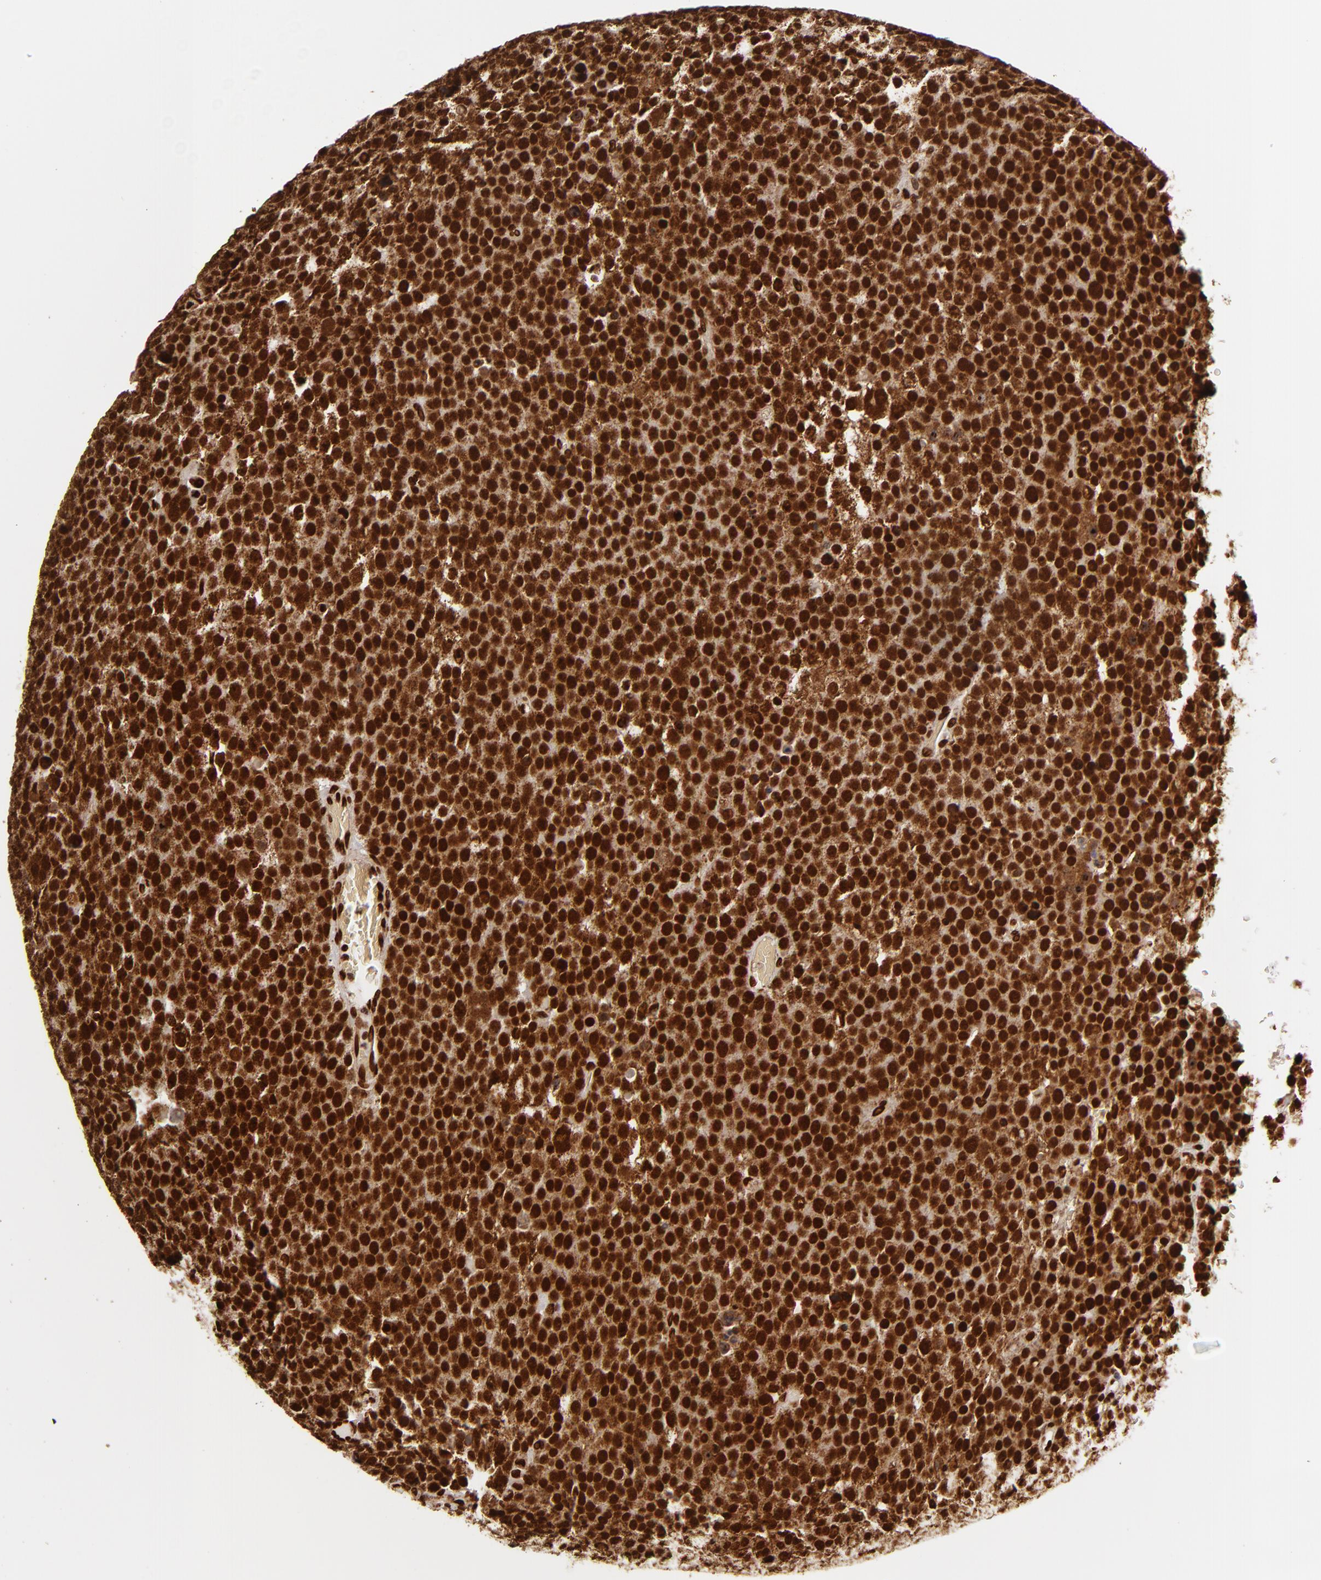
{"staining": {"intensity": "strong", "quantity": ">75%", "location": "cytoplasmic/membranous,nuclear"}, "tissue": "testis cancer", "cell_type": "Tumor cells", "image_type": "cancer", "snomed": [{"axis": "morphology", "description": "Seminoma, NOS"}, {"axis": "topography", "description": "Testis"}], "caption": "A high amount of strong cytoplasmic/membranous and nuclear positivity is identified in about >75% of tumor cells in testis cancer (seminoma) tissue. (DAB (3,3'-diaminobenzidine) = brown stain, brightfield microscopy at high magnification).", "gene": "CUL3", "patient": {"sex": "male", "age": 71}}